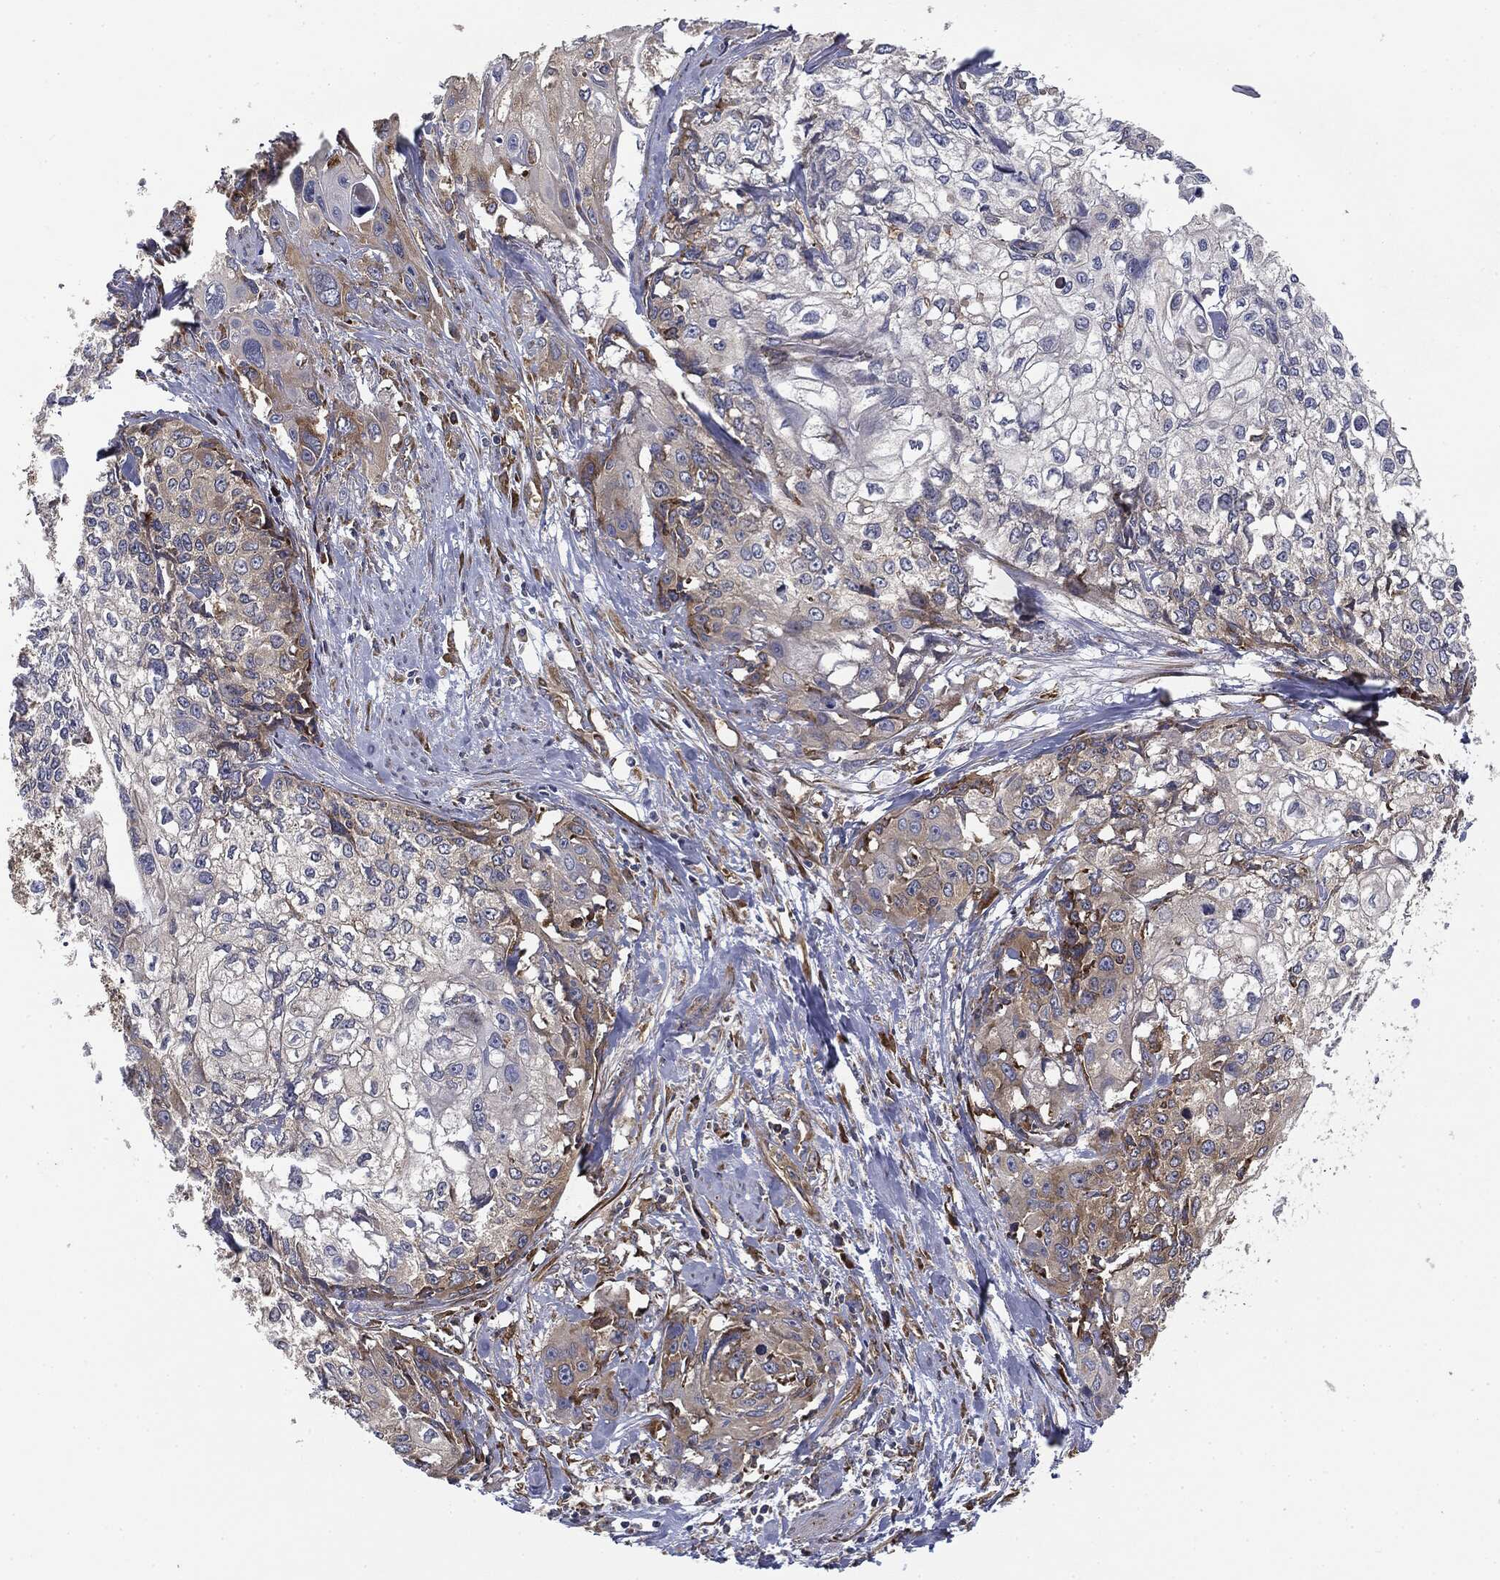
{"staining": {"intensity": "moderate", "quantity": "<25%", "location": "cytoplasmic/membranous"}, "tissue": "cervical cancer", "cell_type": "Tumor cells", "image_type": "cancer", "snomed": [{"axis": "morphology", "description": "Squamous cell carcinoma, NOS"}, {"axis": "topography", "description": "Cervix"}], "caption": "Human squamous cell carcinoma (cervical) stained with a brown dye reveals moderate cytoplasmic/membranous positive expression in about <25% of tumor cells.", "gene": "EIF2AK2", "patient": {"sex": "female", "age": 58}}